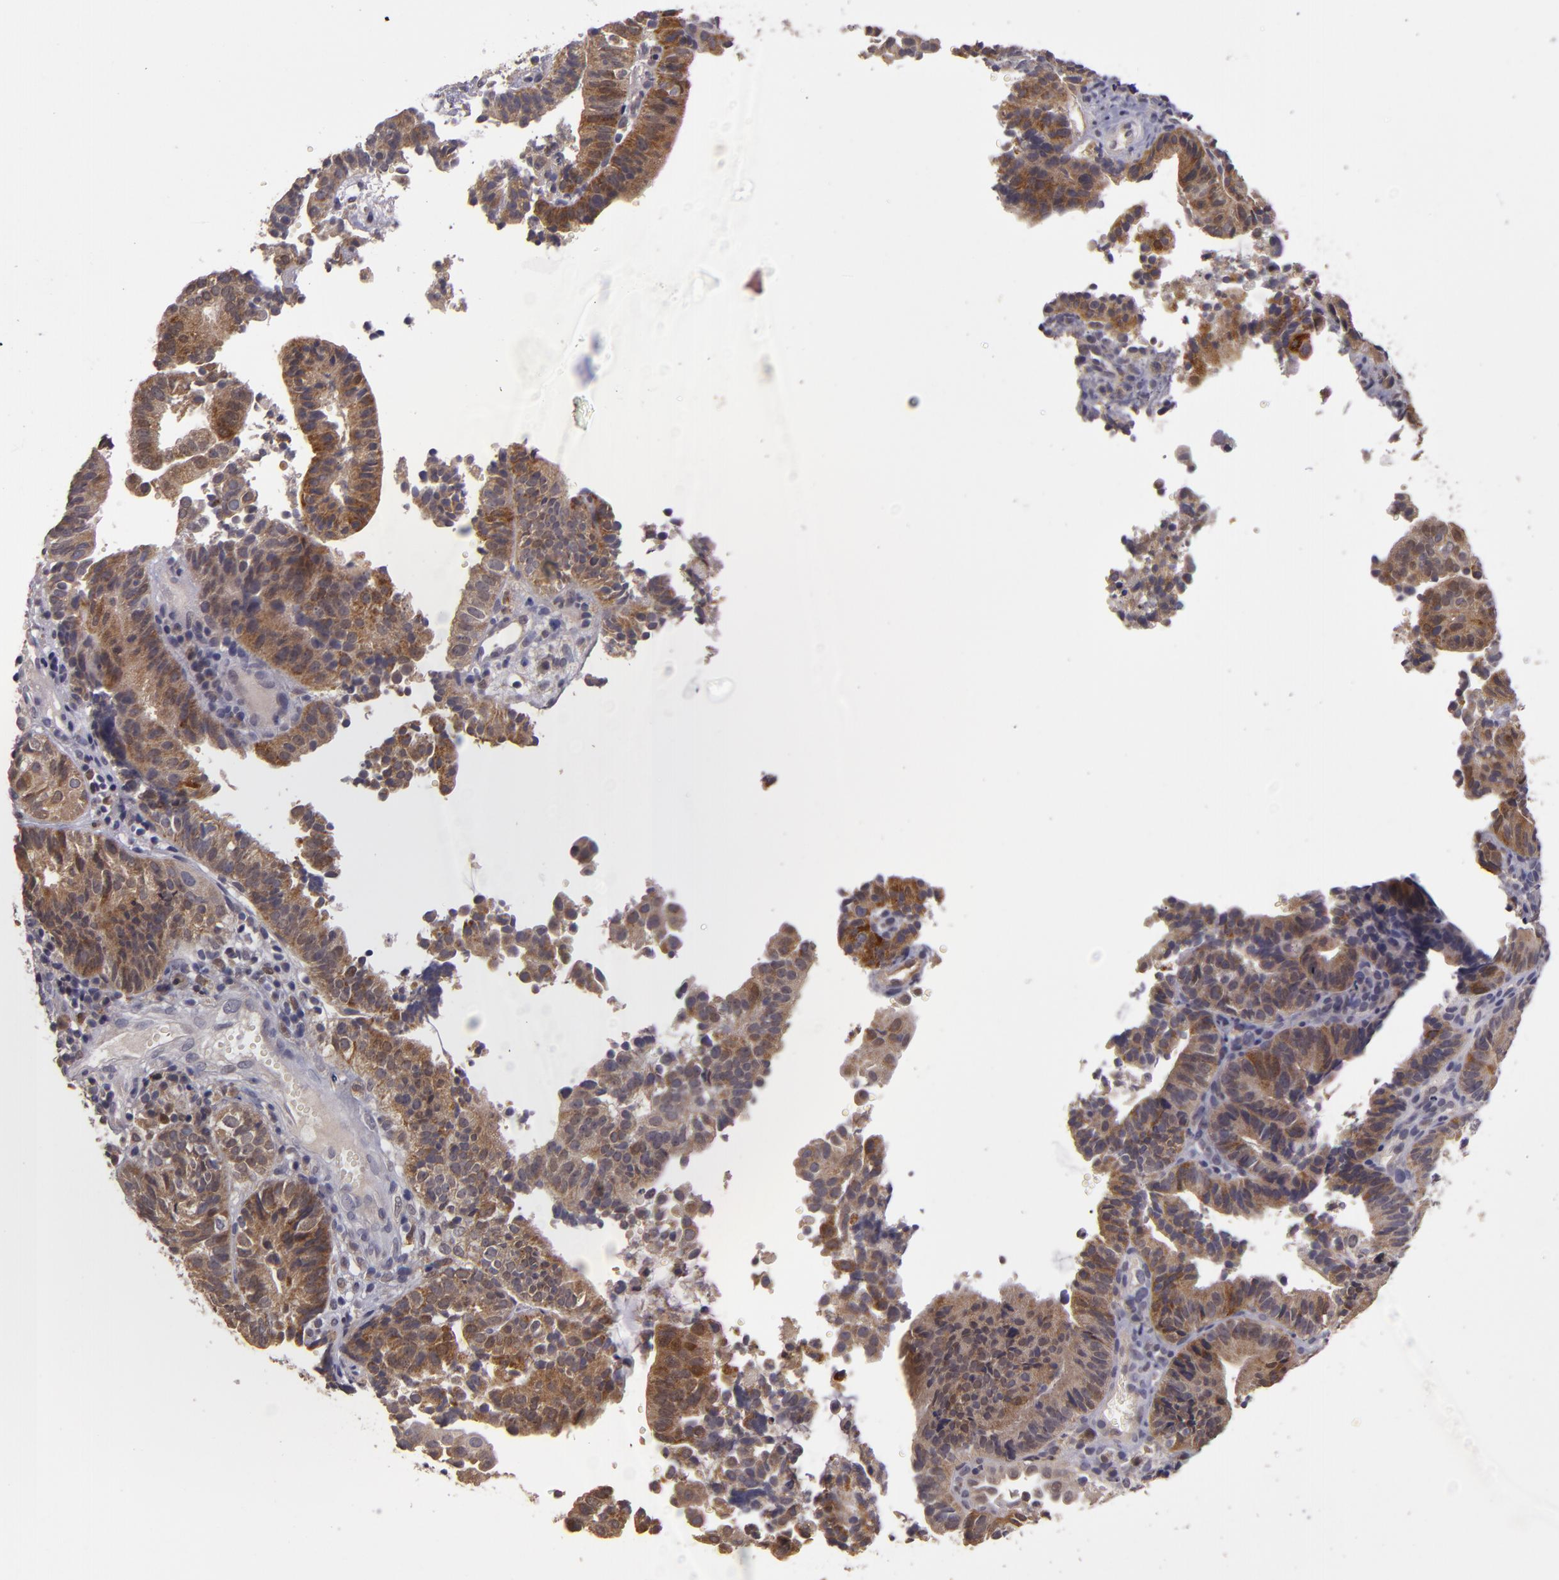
{"staining": {"intensity": "moderate", "quantity": ">75%", "location": "cytoplasmic/membranous"}, "tissue": "cervical cancer", "cell_type": "Tumor cells", "image_type": "cancer", "snomed": [{"axis": "morphology", "description": "Adenocarcinoma, NOS"}, {"axis": "topography", "description": "Cervix"}], "caption": "Immunohistochemical staining of cervical adenocarcinoma exhibits medium levels of moderate cytoplasmic/membranous protein staining in approximately >75% of tumor cells.", "gene": "FHIT", "patient": {"sex": "female", "age": 60}}